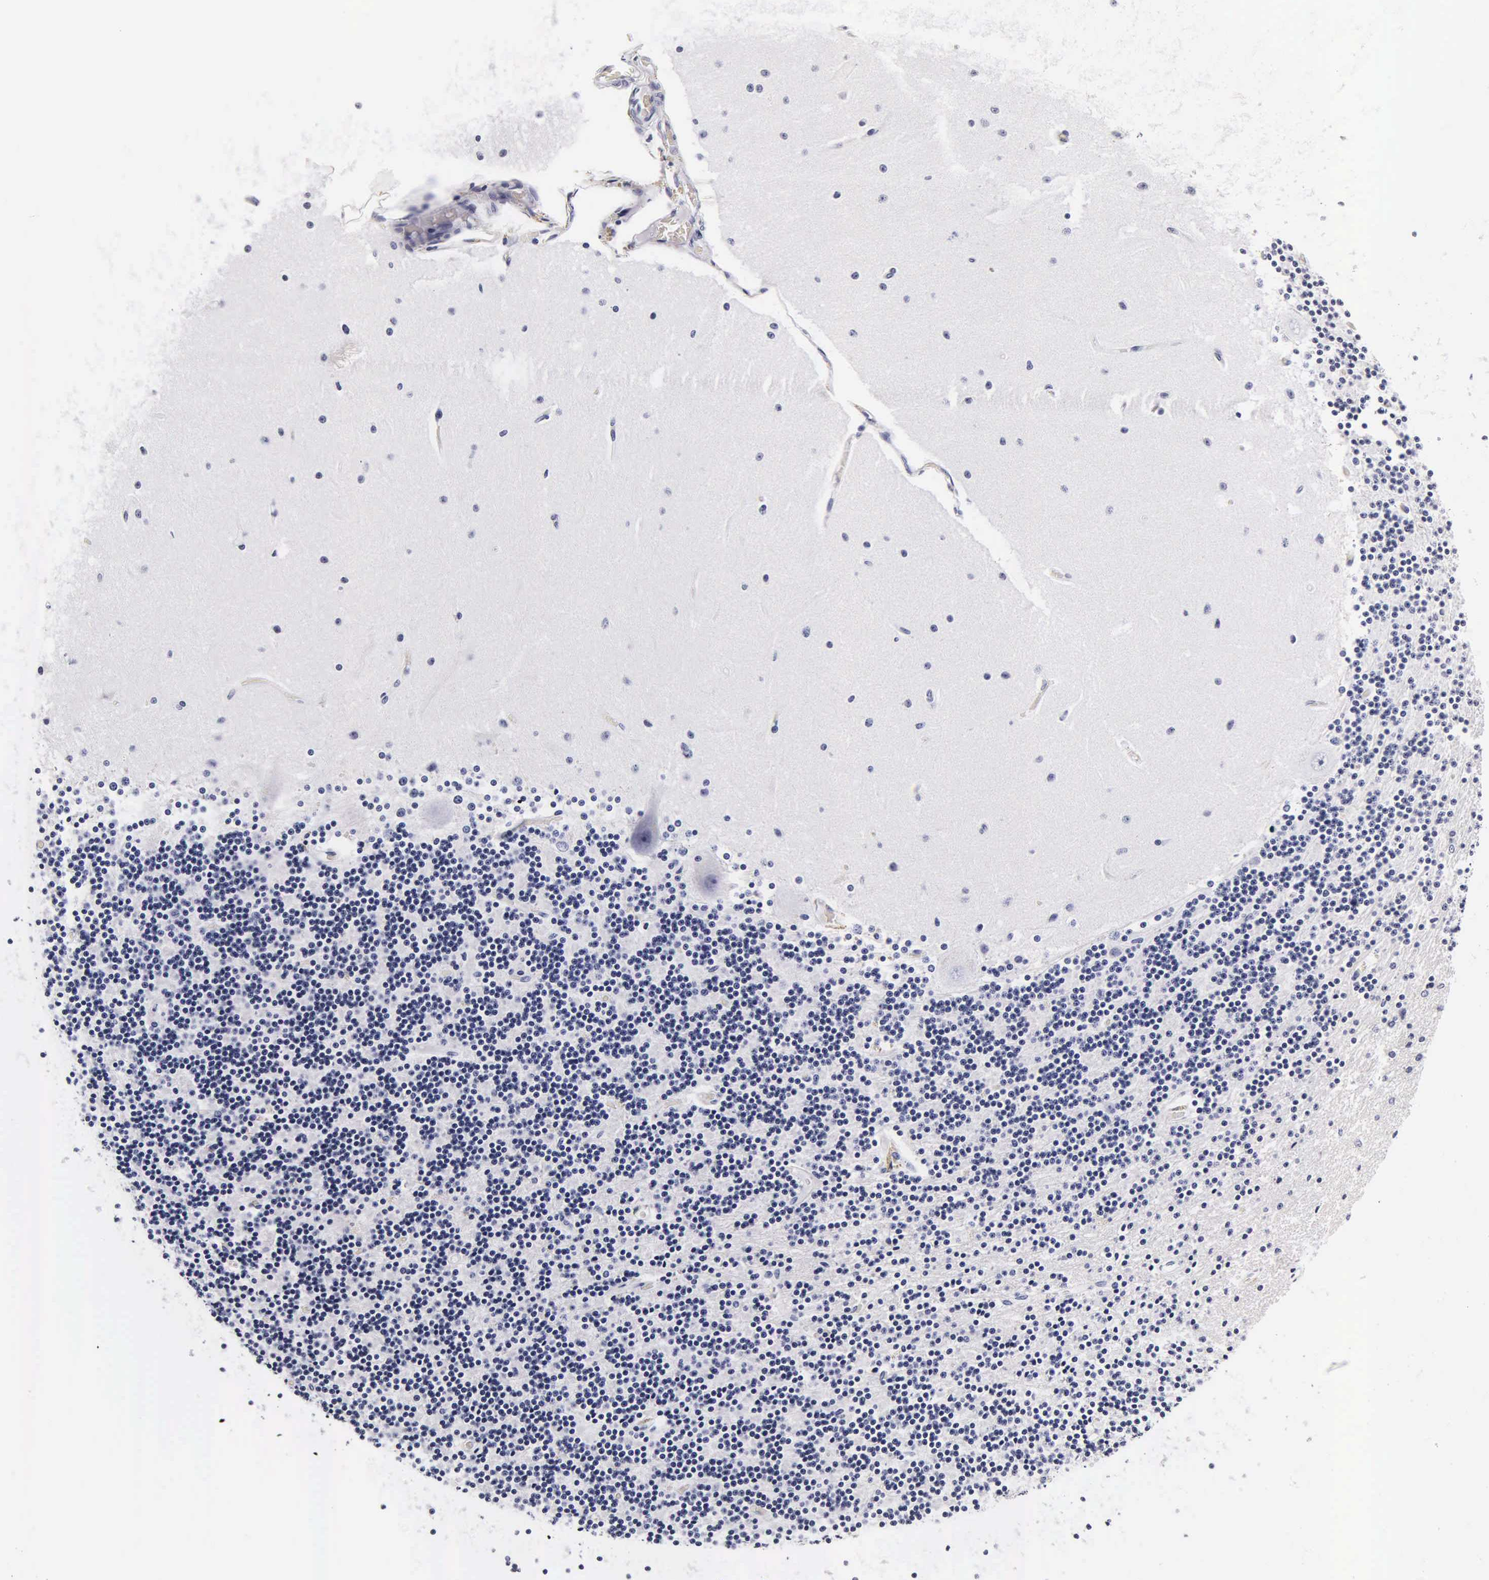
{"staining": {"intensity": "negative", "quantity": "none", "location": "none"}, "tissue": "cerebellum", "cell_type": "Cells in granular layer", "image_type": "normal", "snomed": [{"axis": "morphology", "description": "Normal tissue, NOS"}, {"axis": "topography", "description": "Cerebellum"}], "caption": "Micrograph shows no protein positivity in cells in granular layer of unremarkable cerebellum. (Stains: DAB IHC with hematoxylin counter stain, Microscopy: brightfield microscopy at high magnification).", "gene": "CGB3", "patient": {"sex": "female", "age": 54}}